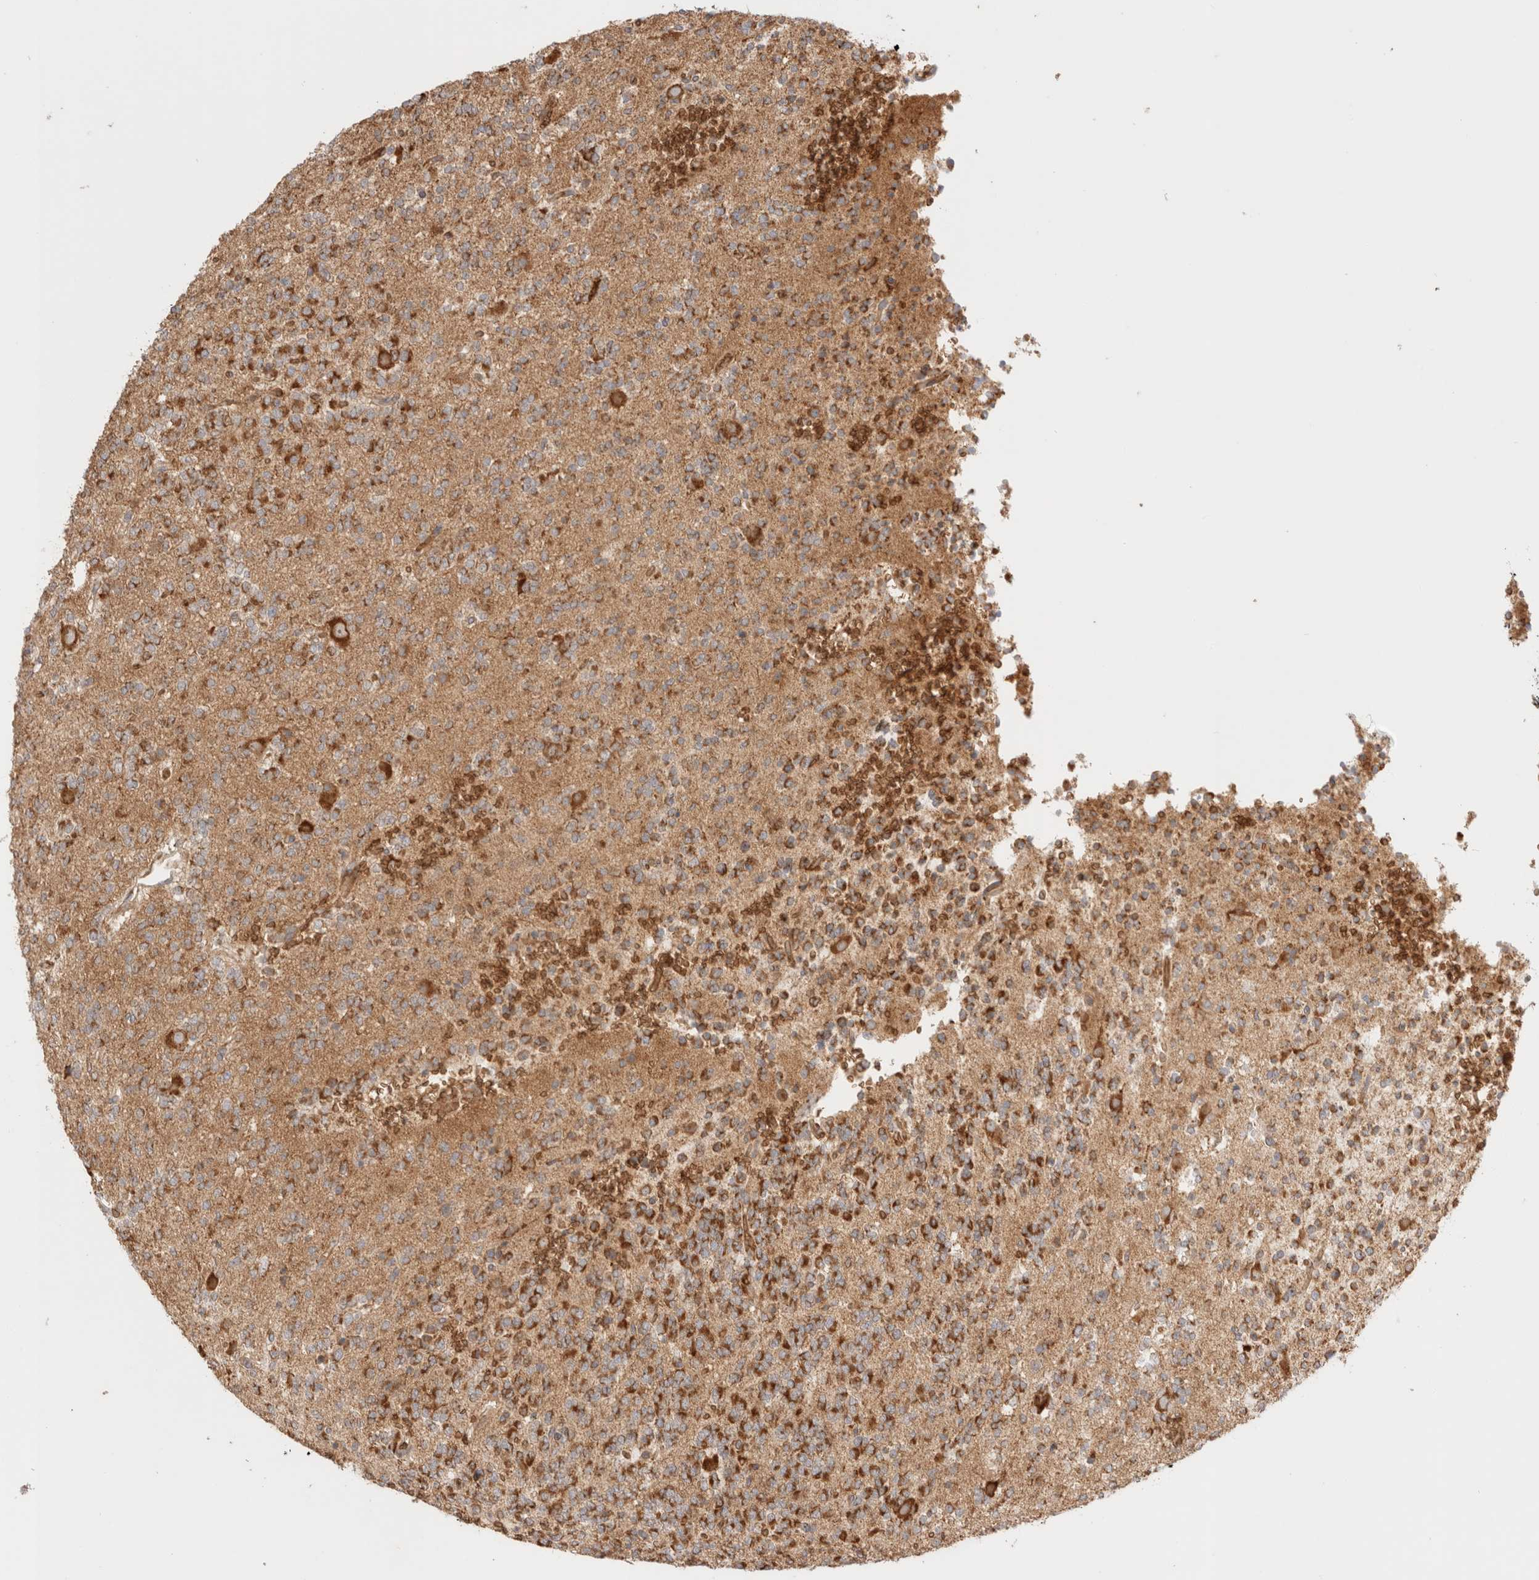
{"staining": {"intensity": "moderate", "quantity": ">75%", "location": "cytoplasmic/membranous"}, "tissue": "glioma", "cell_type": "Tumor cells", "image_type": "cancer", "snomed": [{"axis": "morphology", "description": "Glioma, malignant, Low grade"}, {"axis": "topography", "description": "Brain"}], "caption": "IHC micrograph of neoplastic tissue: human glioma stained using immunohistochemistry (IHC) reveals medium levels of moderate protein expression localized specifically in the cytoplasmic/membranous of tumor cells, appearing as a cytoplasmic/membranous brown color.", "gene": "UTS2B", "patient": {"sex": "male", "age": 38}}